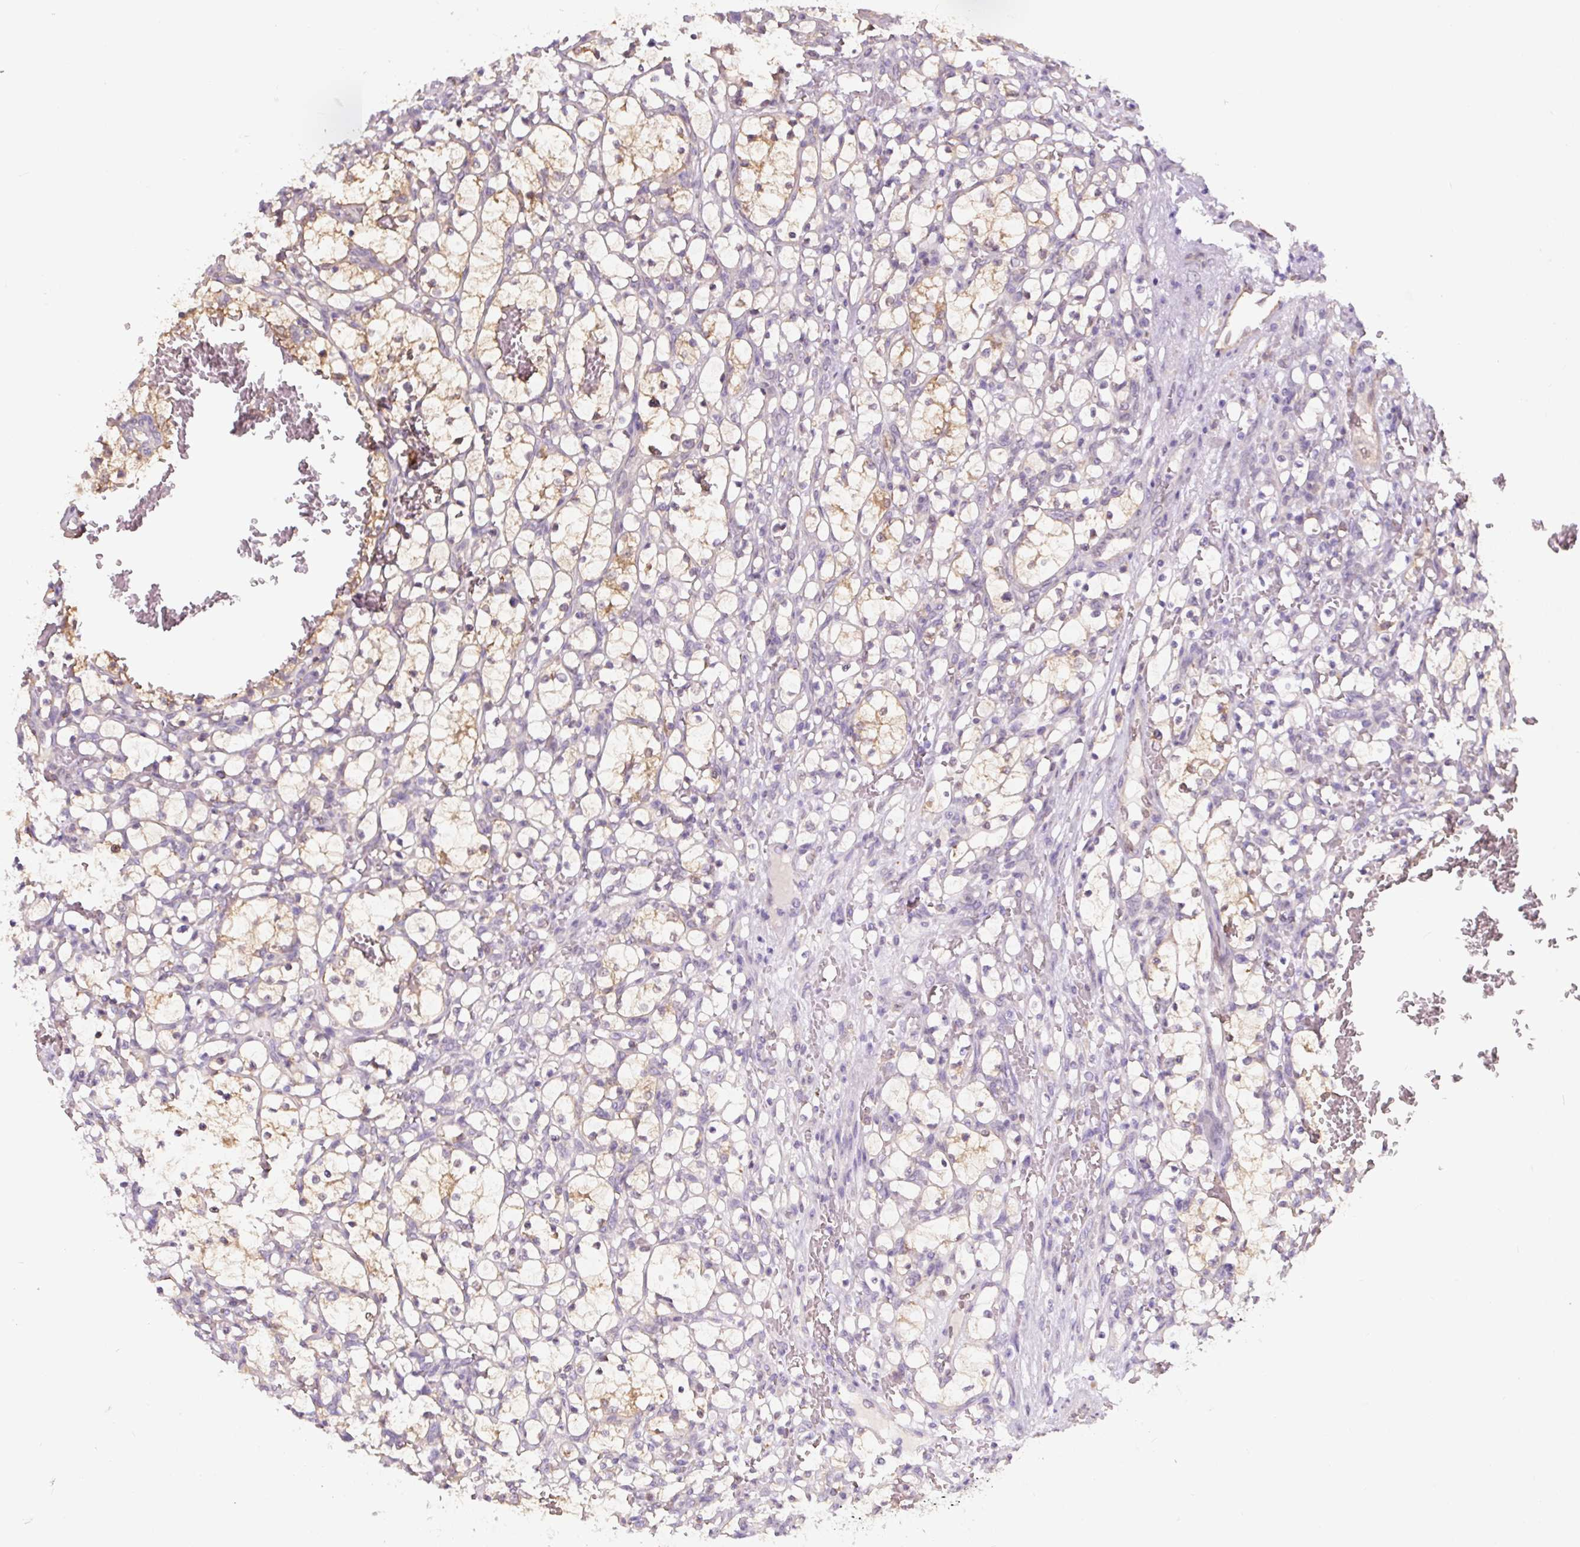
{"staining": {"intensity": "moderate", "quantity": "25%-75%", "location": "cytoplasmic/membranous"}, "tissue": "renal cancer", "cell_type": "Tumor cells", "image_type": "cancer", "snomed": [{"axis": "morphology", "description": "Adenocarcinoma, NOS"}, {"axis": "topography", "description": "Kidney"}], "caption": "IHC photomicrograph of renal cancer stained for a protein (brown), which shows medium levels of moderate cytoplasmic/membranous staining in about 25%-75% of tumor cells.", "gene": "ASRGL1", "patient": {"sex": "female", "age": 69}}